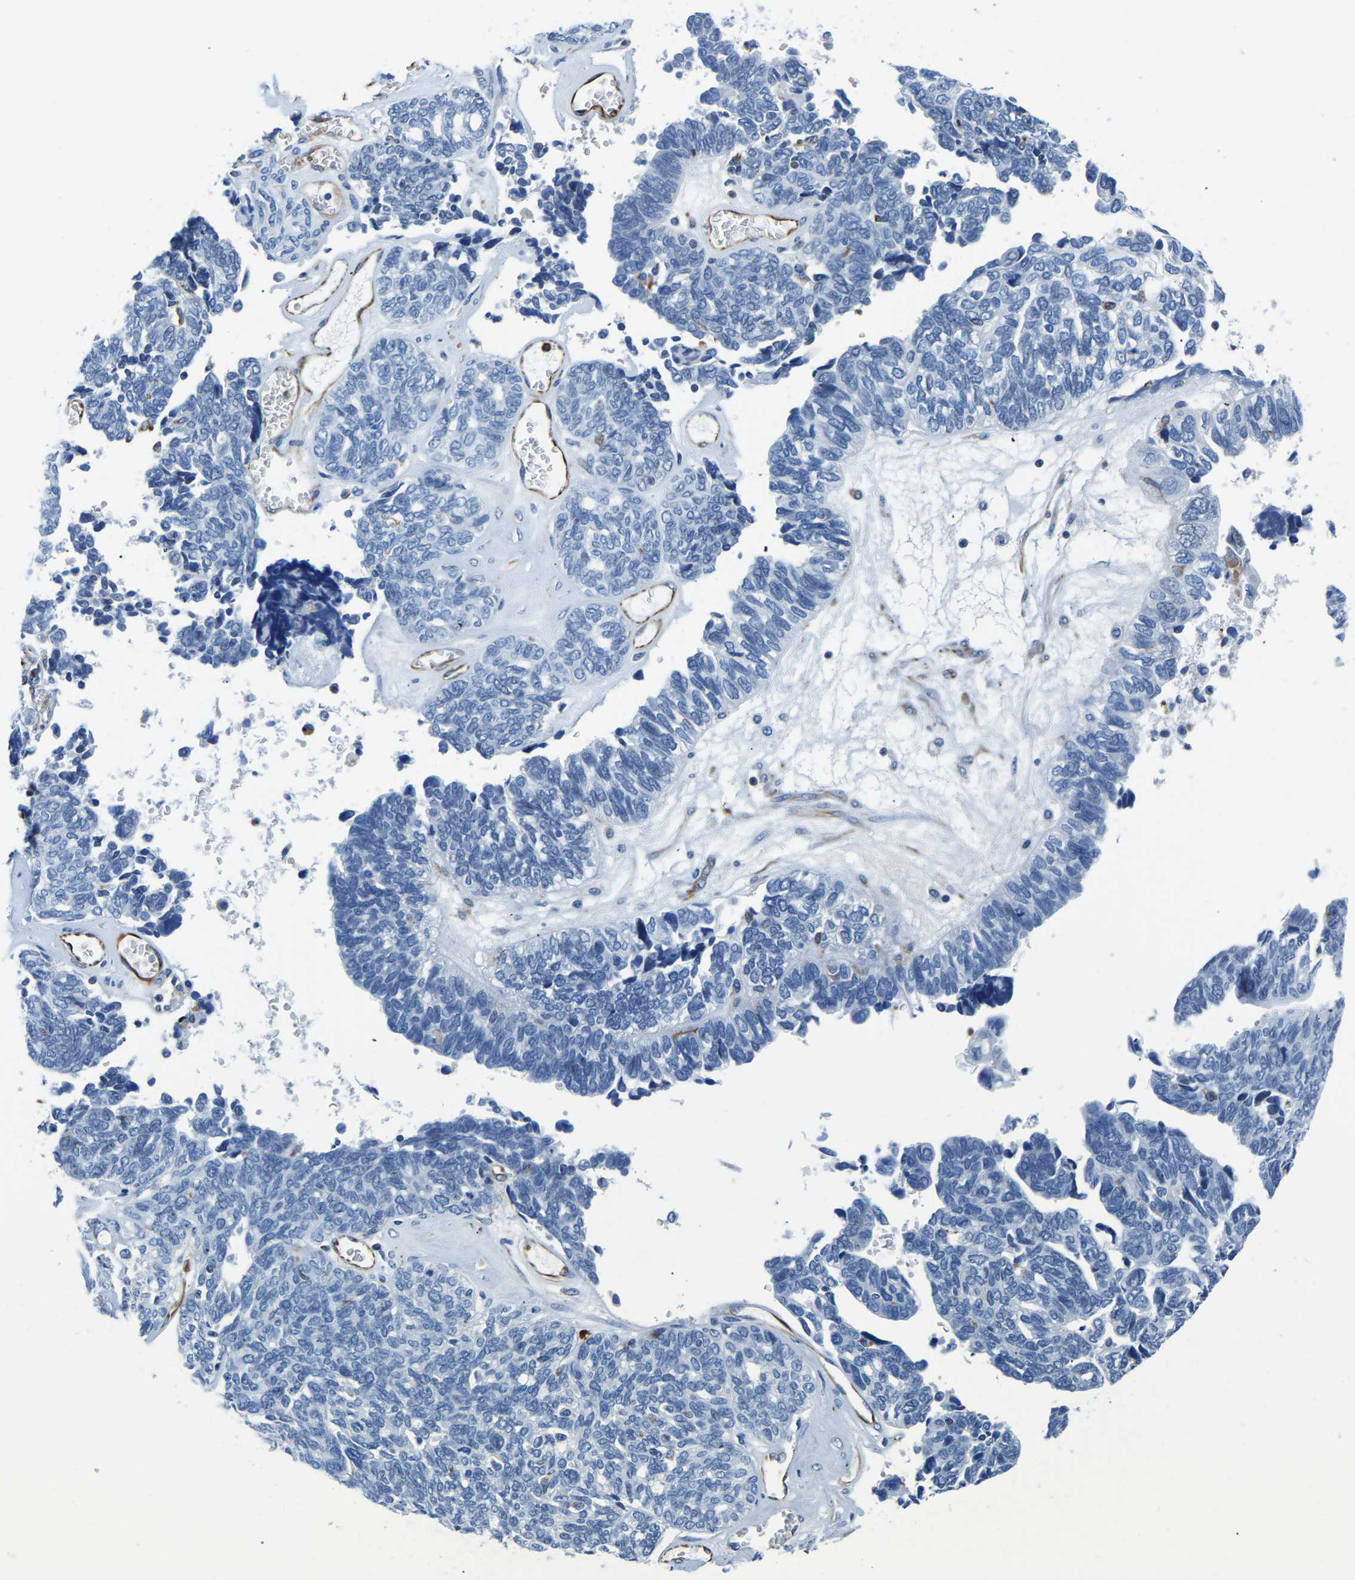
{"staining": {"intensity": "negative", "quantity": "none", "location": "none"}, "tissue": "ovarian cancer", "cell_type": "Tumor cells", "image_type": "cancer", "snomed": [{"axis": "morphology", "description": "Cystadenocarcinoma, serous, NOS"}, {"axis": "topography", "description": "Ovary"}], "caption": "Immunohistochemistry photomicrograph of neoplastic tissue: ovarian cancer (serous cystadenocarcinoma) stained with DAB (3,3'-diaminobenzidine) demonstrates no significant protein expression in tumor cells.", "gene": "MS4A3", "patient": {"sex": "female", "age": 79}}